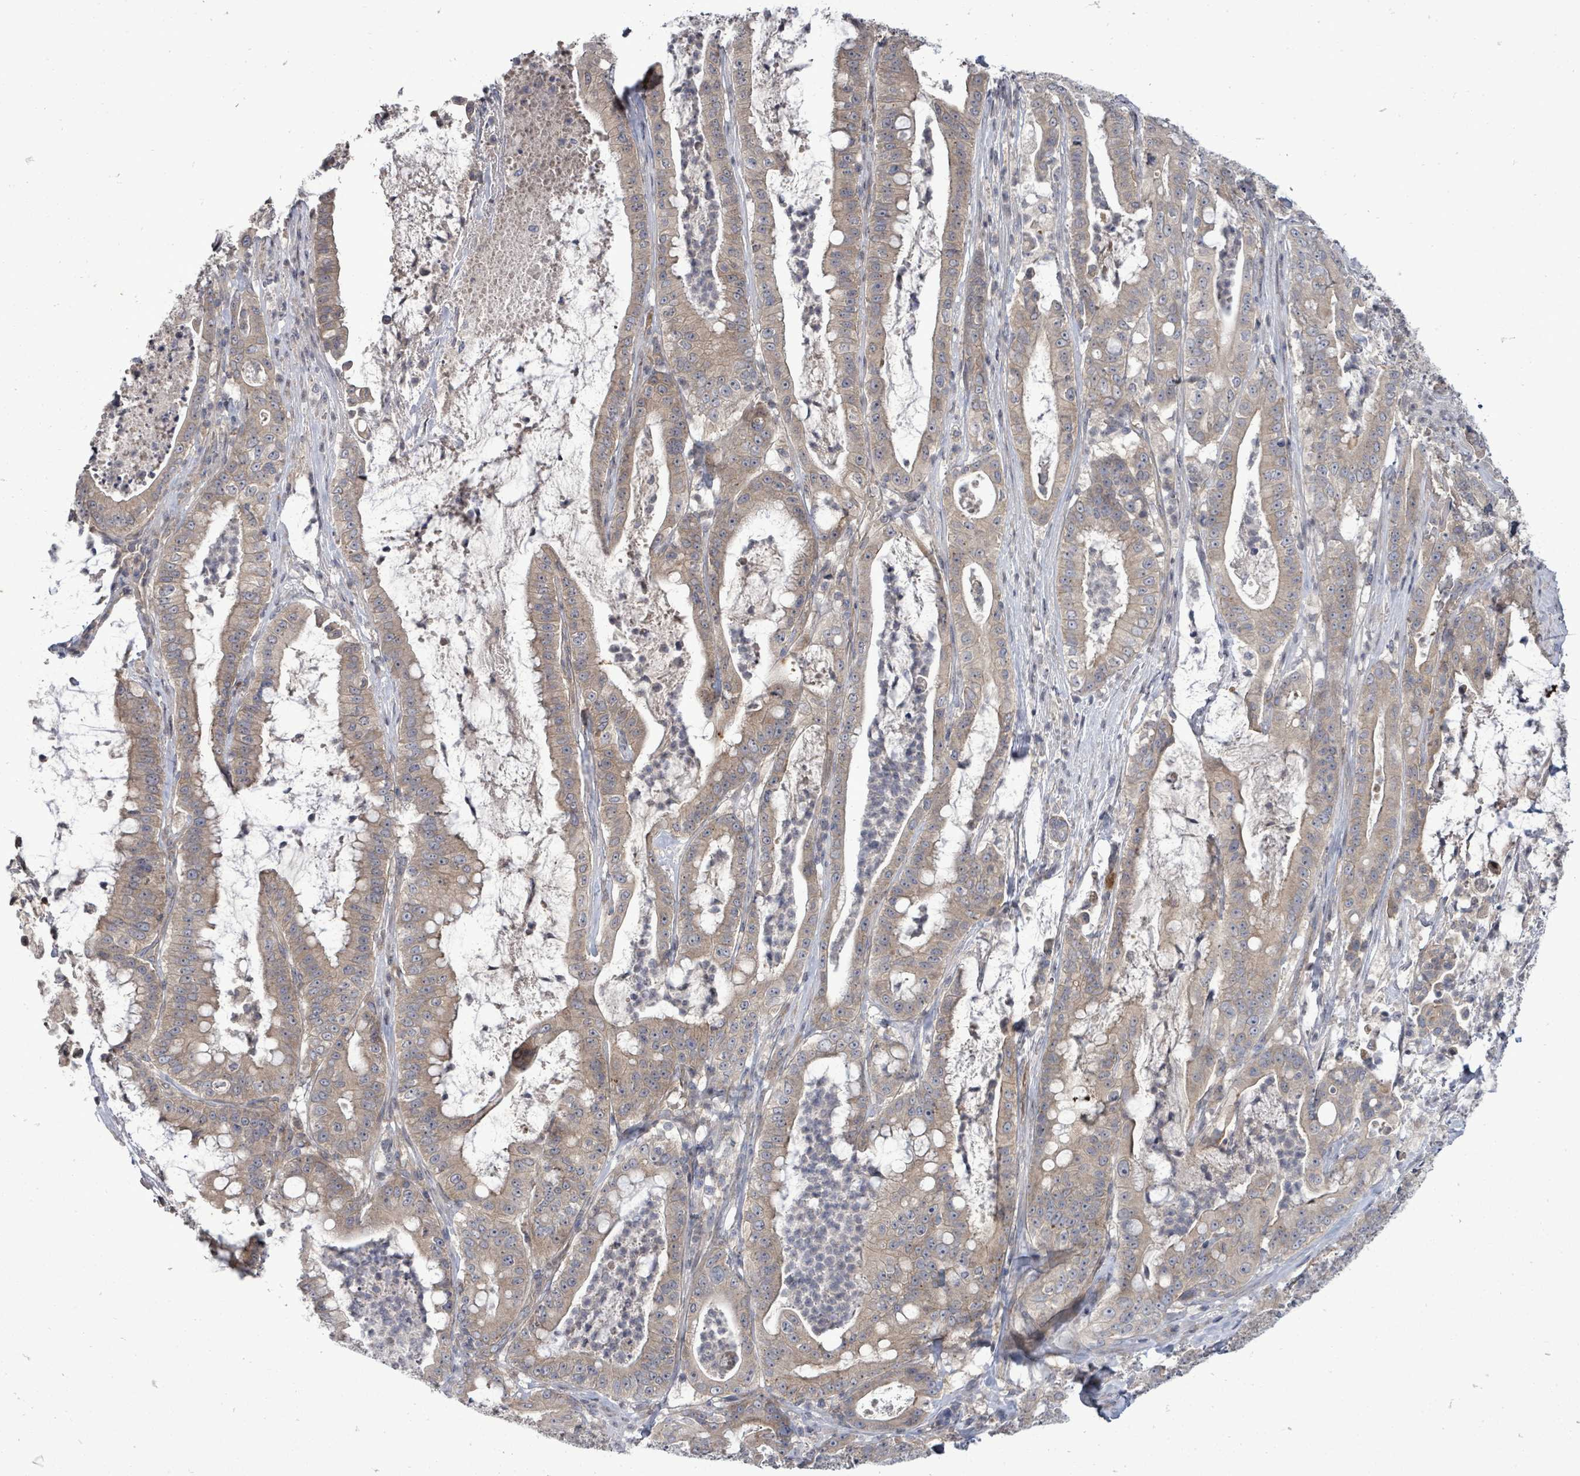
{"staining": {"intensity": "weak", "quantity": ">75%", "location": "cytoplasmic/membranous"}, "tissue": "pancreatic cancer", "cell_type": "Tumor cells", "image_type": "cancer", "snomed": [{"axis": "morphology", "description": "Adenocarcinoma, NOS"}, {"axis": "topography", "description": "Pancreas"}], "caption": "Immunohistochemical staining of human pancreatic adenocarcinoma exhibits low levels of weak cytoplasmic/membranous staining in about >75% of tumor cells.", "gene": "RALGAPB", "patient": {"sex": "male", "age": 71}}